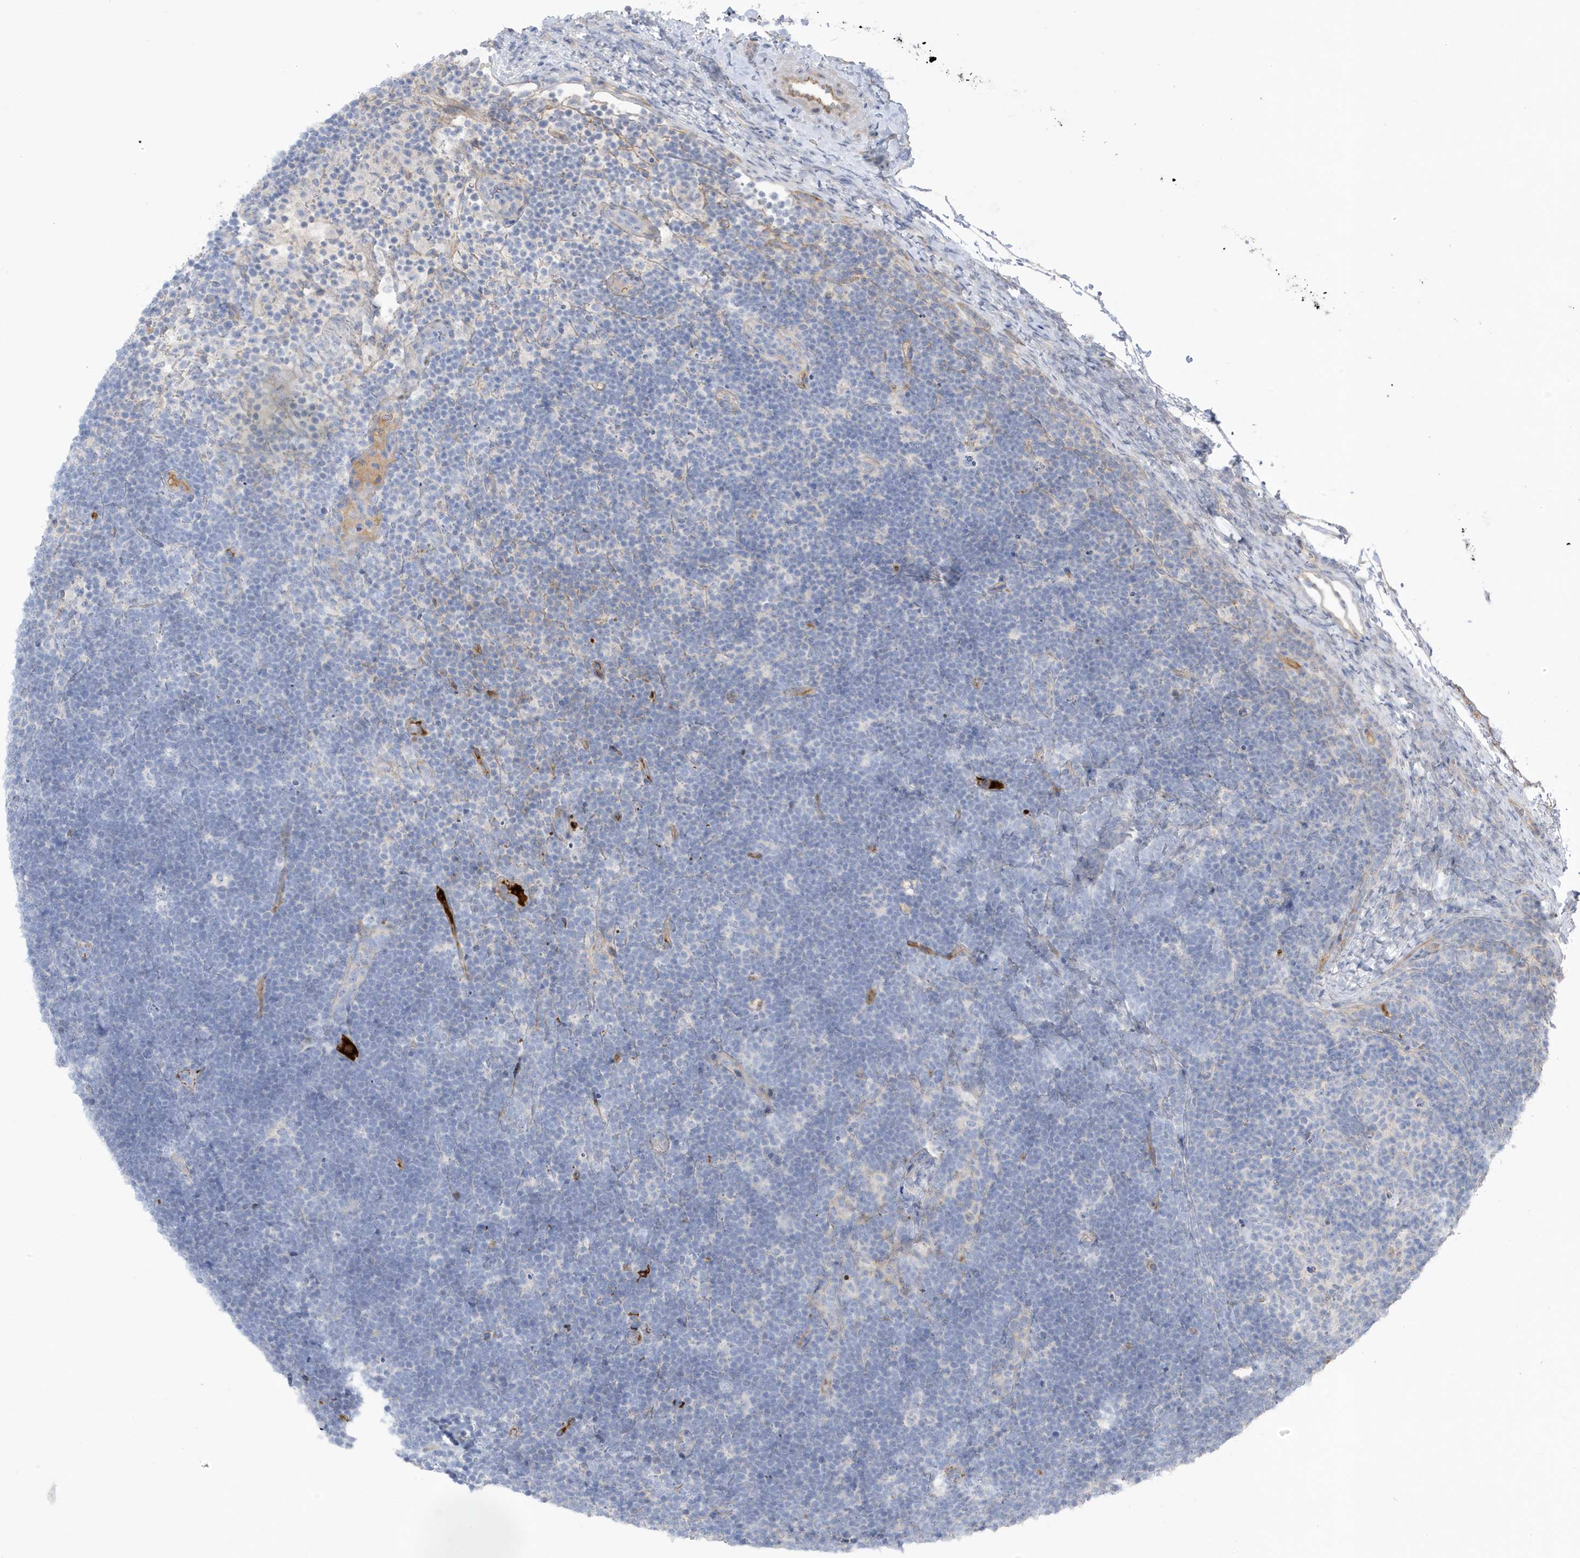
{"staining": {"intensity": "negative", "quantity": "none", "location": "none"}, "tissue": "lymphoma", "cell_type": "Tumor cells", "image_type": "cancer", "snomed": [{"axis": "morphology", "description": "Malignant lymphoma, non-Hodgkin's type, High grade"}, {"axis": "topography", "description": "Lymph node"}], "caption": "Immunohistochemistry (IHC) of lymphoma reveals no positivity in tumor cells.", "gene": "ATP13A5", "patient": {"sex": "male", "age": 13}}